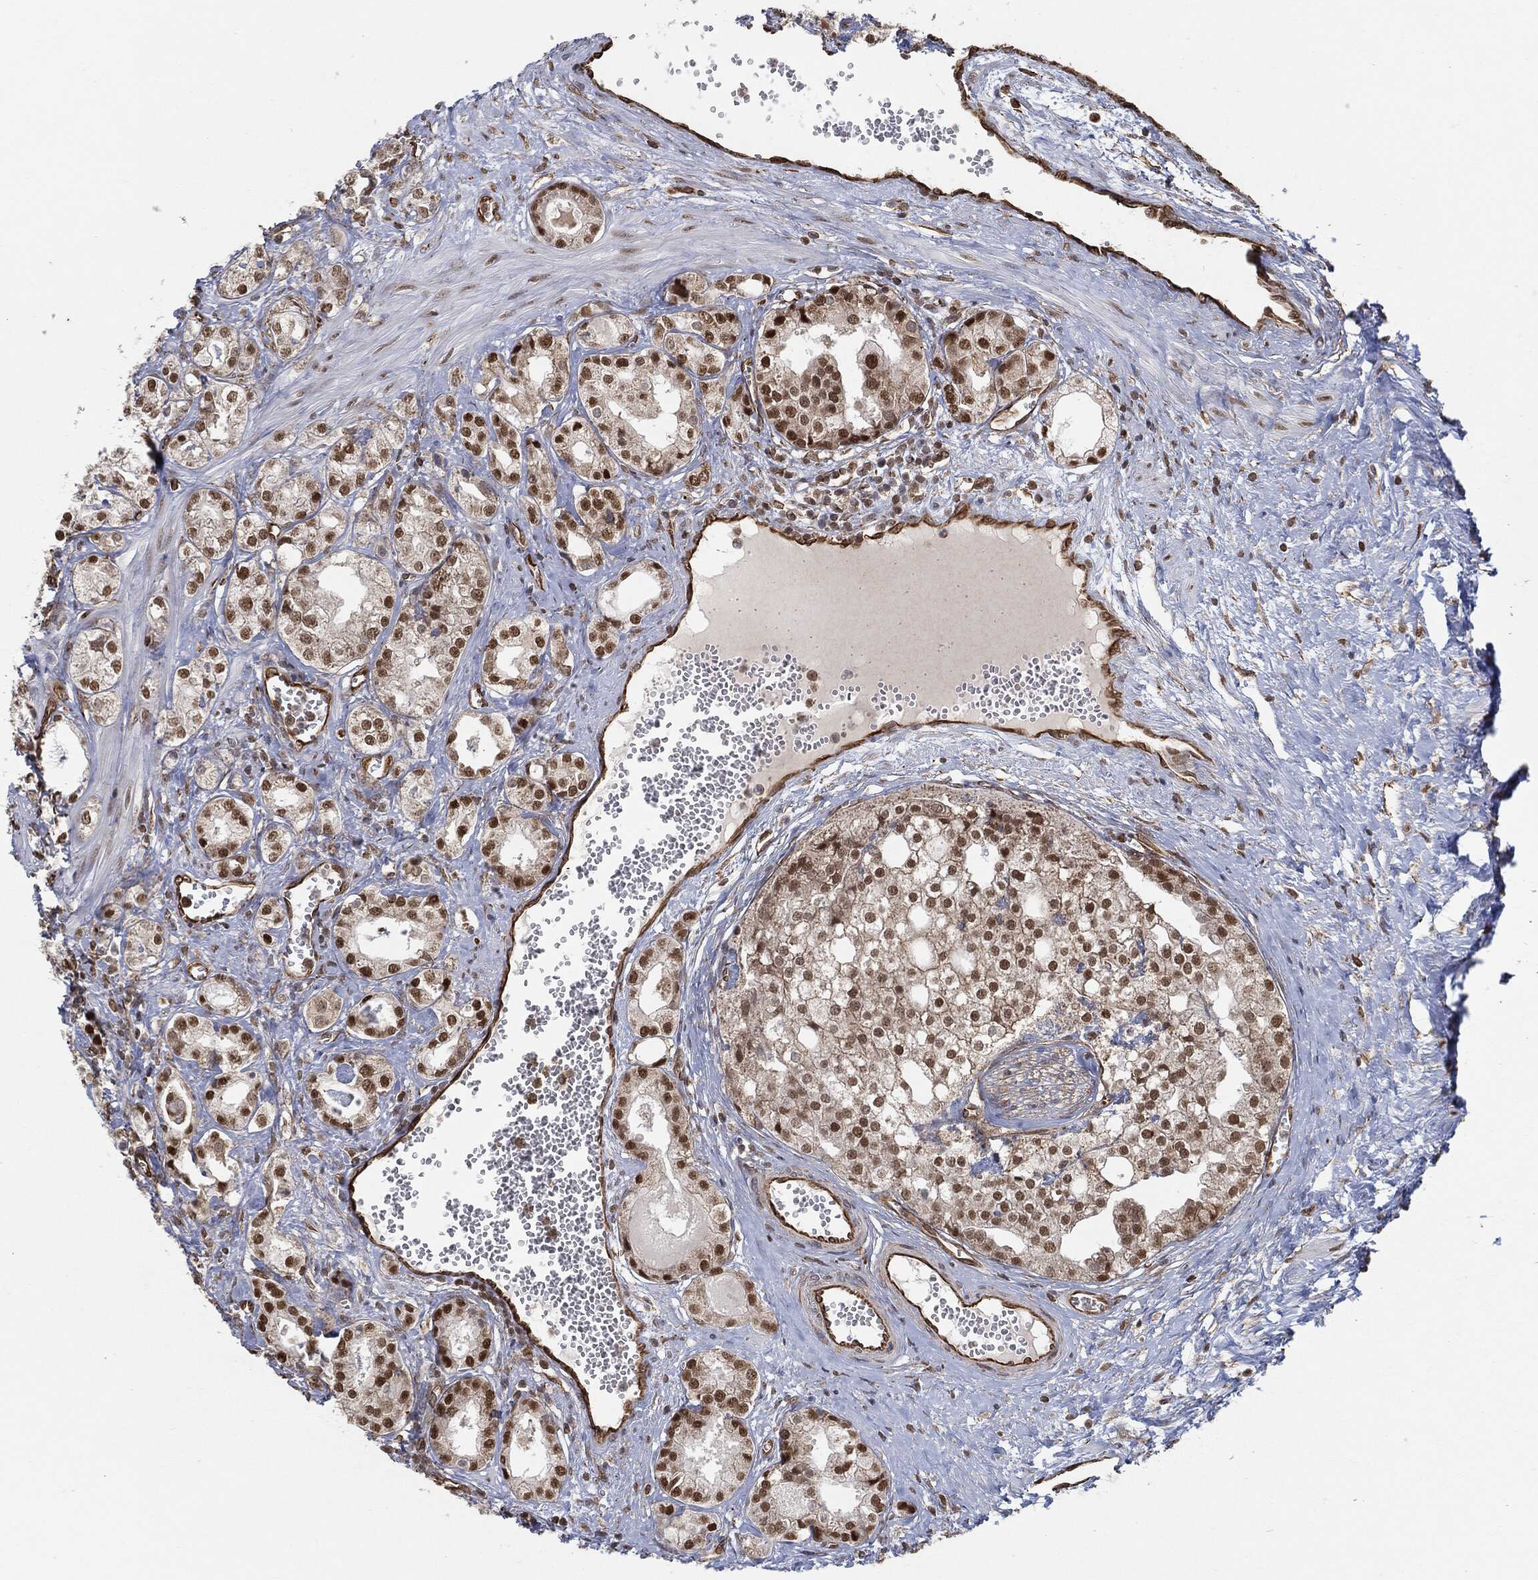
{"staining": {"intensity": "strong", "quantity": "25%-75%", "location": "nuclear"}, "tissue": "prostate cancer", "cell_type": "Tumor cells", "image_type": "cancer", "snomed": [{"axis": "morphology", "description": "Adenocarcinoma, NOS"}, {"axis": "topography", "description": "Prostate and seminal vesicle, NOS"}, {"axis": "topography", "description": "Prostate"}], "caption": "An IHC photomicrograph of tumor tissue is shown. Protein staining in brown labels strong nuclear positivity in adenocarcinoma (prostate) within tumor cells.", "gene": "TP53RK", "patient": {"sex": "male", "age": 62}}